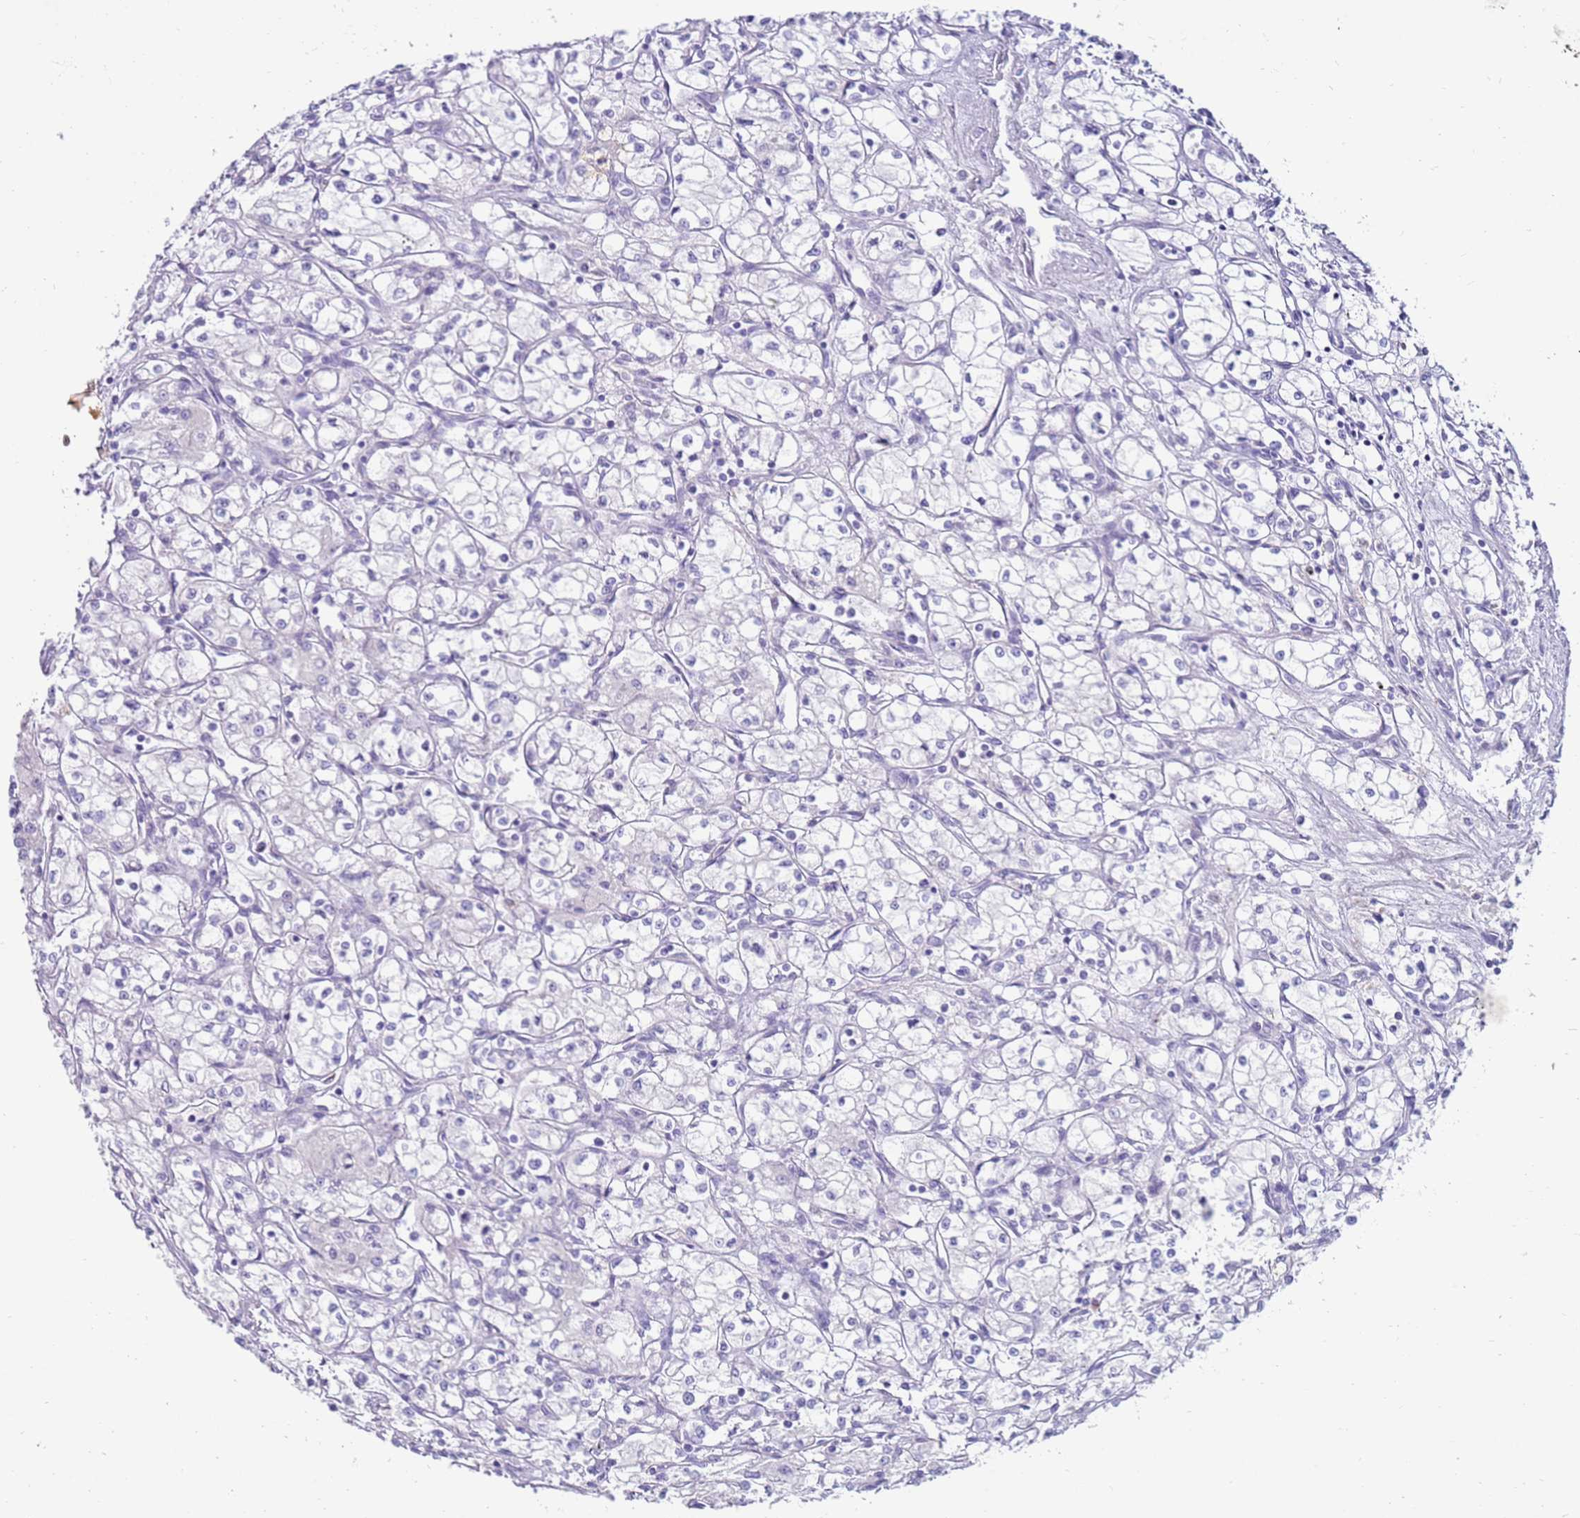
{"staining": {"intensity": "negative", "quantity": "none", "location": "none"}, "tissue": "renal cancer", "cell_type": "Tumor cells", "image_type": "cancer", "snomed": [{"axis": "morphology", "description": "Adenocarcinoma, NOS"}, {"axis": "topography", "description": "Kidney"}], "caption": "The photomicrograph shows no significant positivity in tumor cells of adenocarcinoma (renal).", "gene": "EVPLL", "patient": {"sex": "male", "age": 59}}